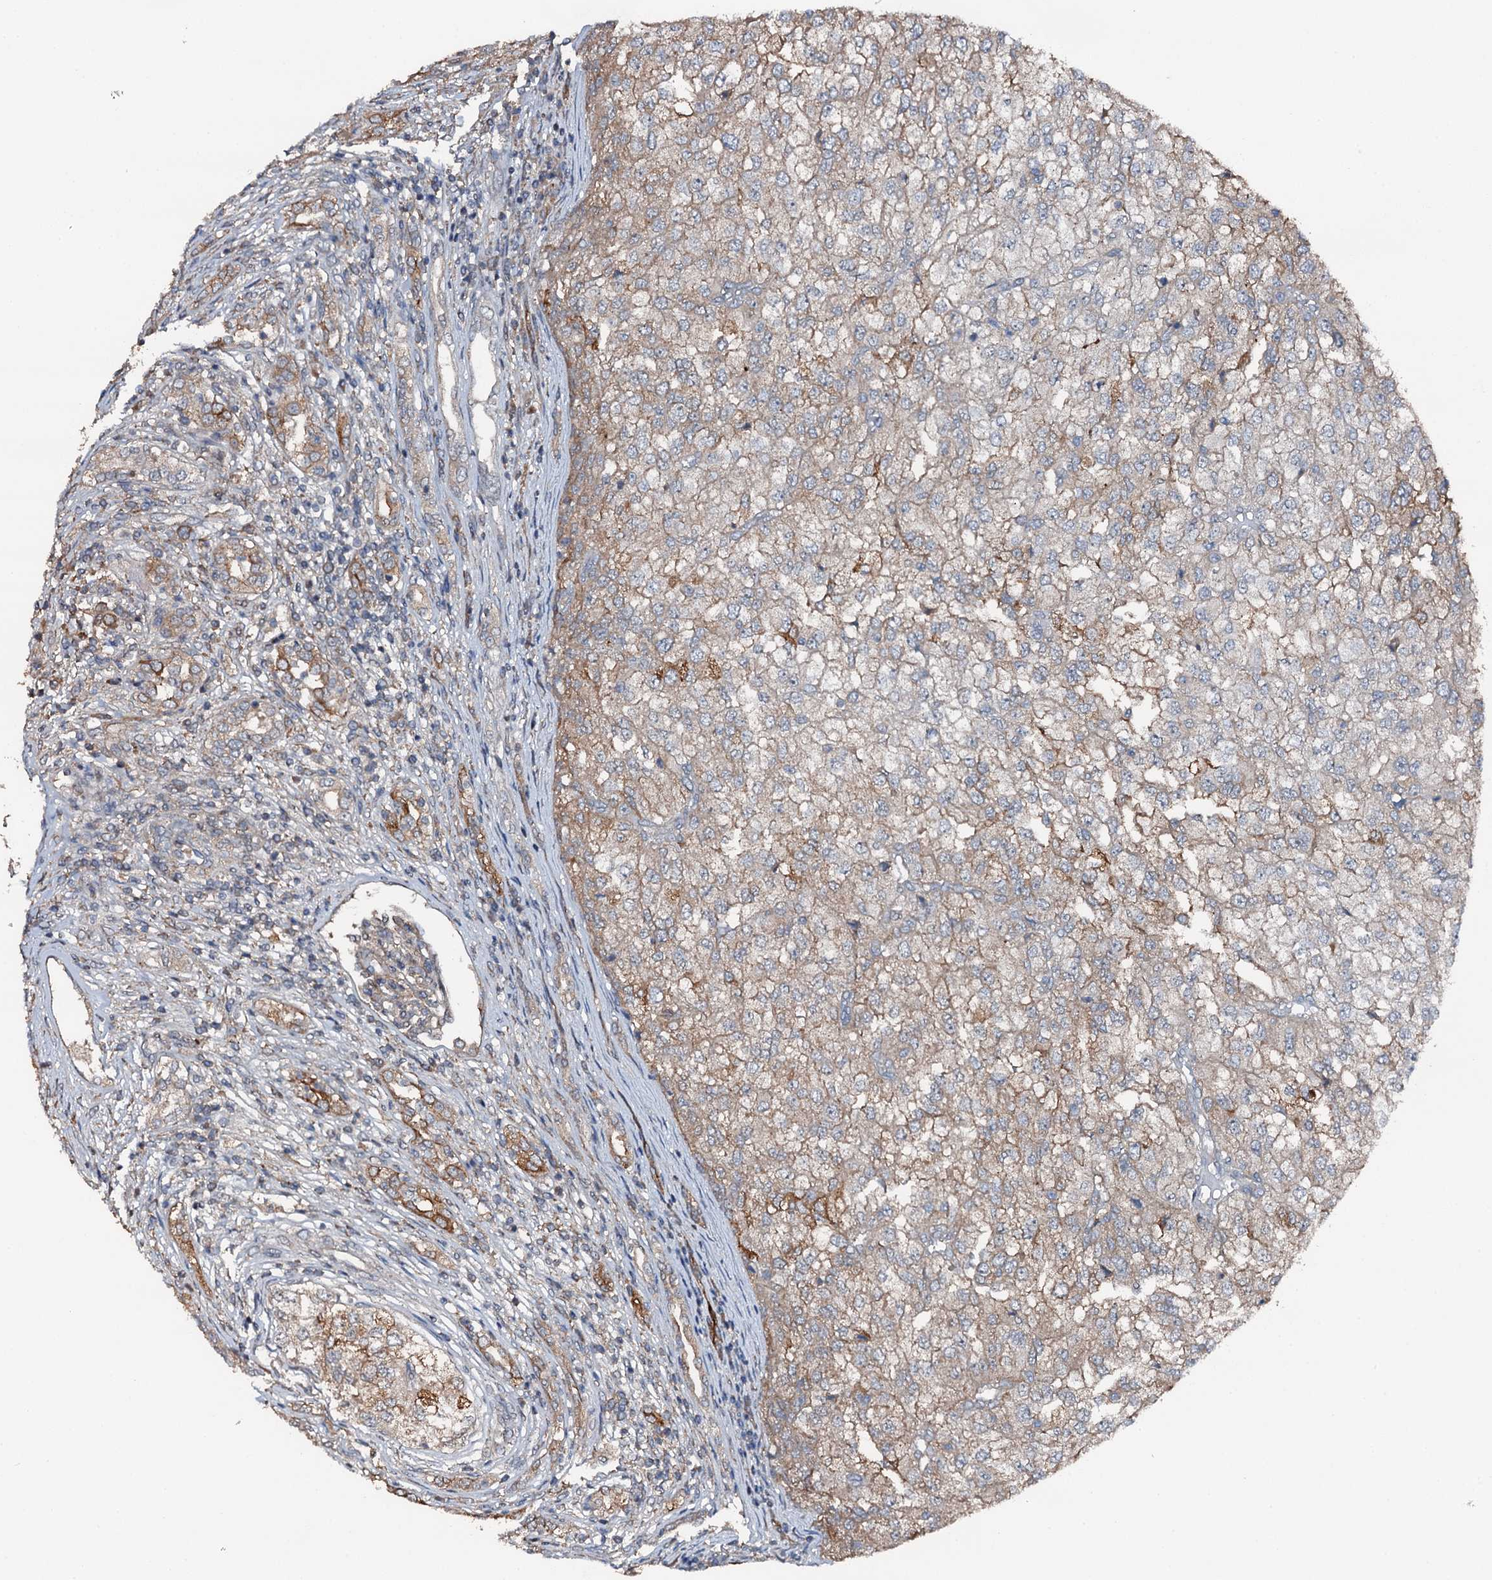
{"staining": {"intensity": "weak", "quantity": "<25%", "location": "cytoplasmic/membranous"}, "tissue": "renal cancer", "cell_type": "Tumor cells", "image_type": "cancer", "snomed": [{"axis": "morphology", "description": "Adenocarcinoma, NOS"}, {"axis": "topography", "description": "Kidney"}], "caption": "Protein analysis of adenocarcinoma (renal) exhibits no significant staining in tumor cells.", "gene": "FLYWCH1", "patient": {"sex": "female", "age": 54}}